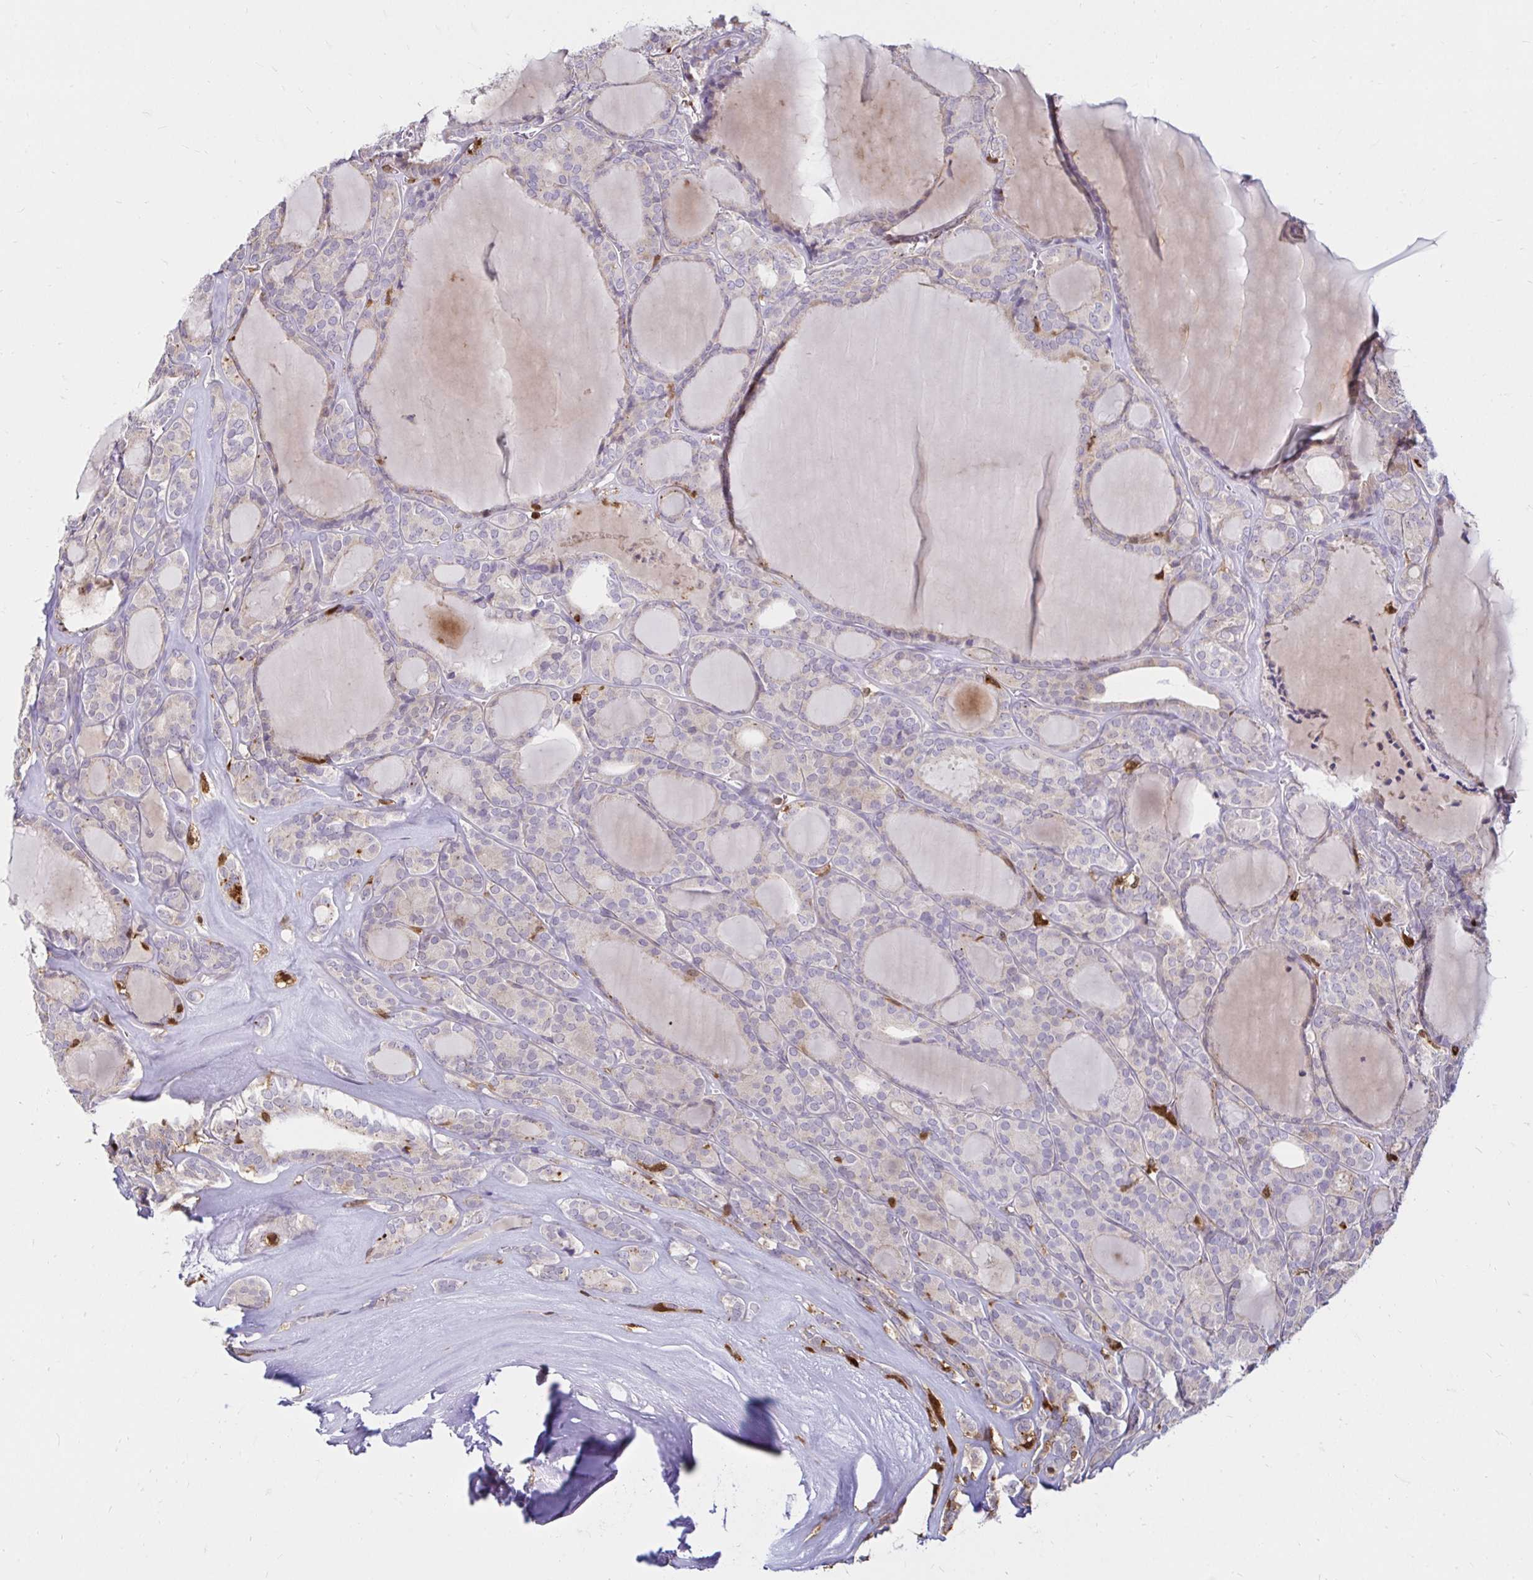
{"staining": {"intensity": "negative", "quantity": "none", "location": "none"}, "tissue": "thyroid cancer", "cell_type": "Tumor cells", "image_type": "cancer", "snomed": [{"axis": "morphology", "description": "Follicular adenoma carcinoma, NOS"}, {"axis": "topography", "description": "Thyroid gland"}], "caption": "A photomicrograph of human thyroid follicular adenoma carcinoma is negative for staining in tumor cells.", "gene": "PYCARD", "patient": {"sex": "male", "age": 74}}